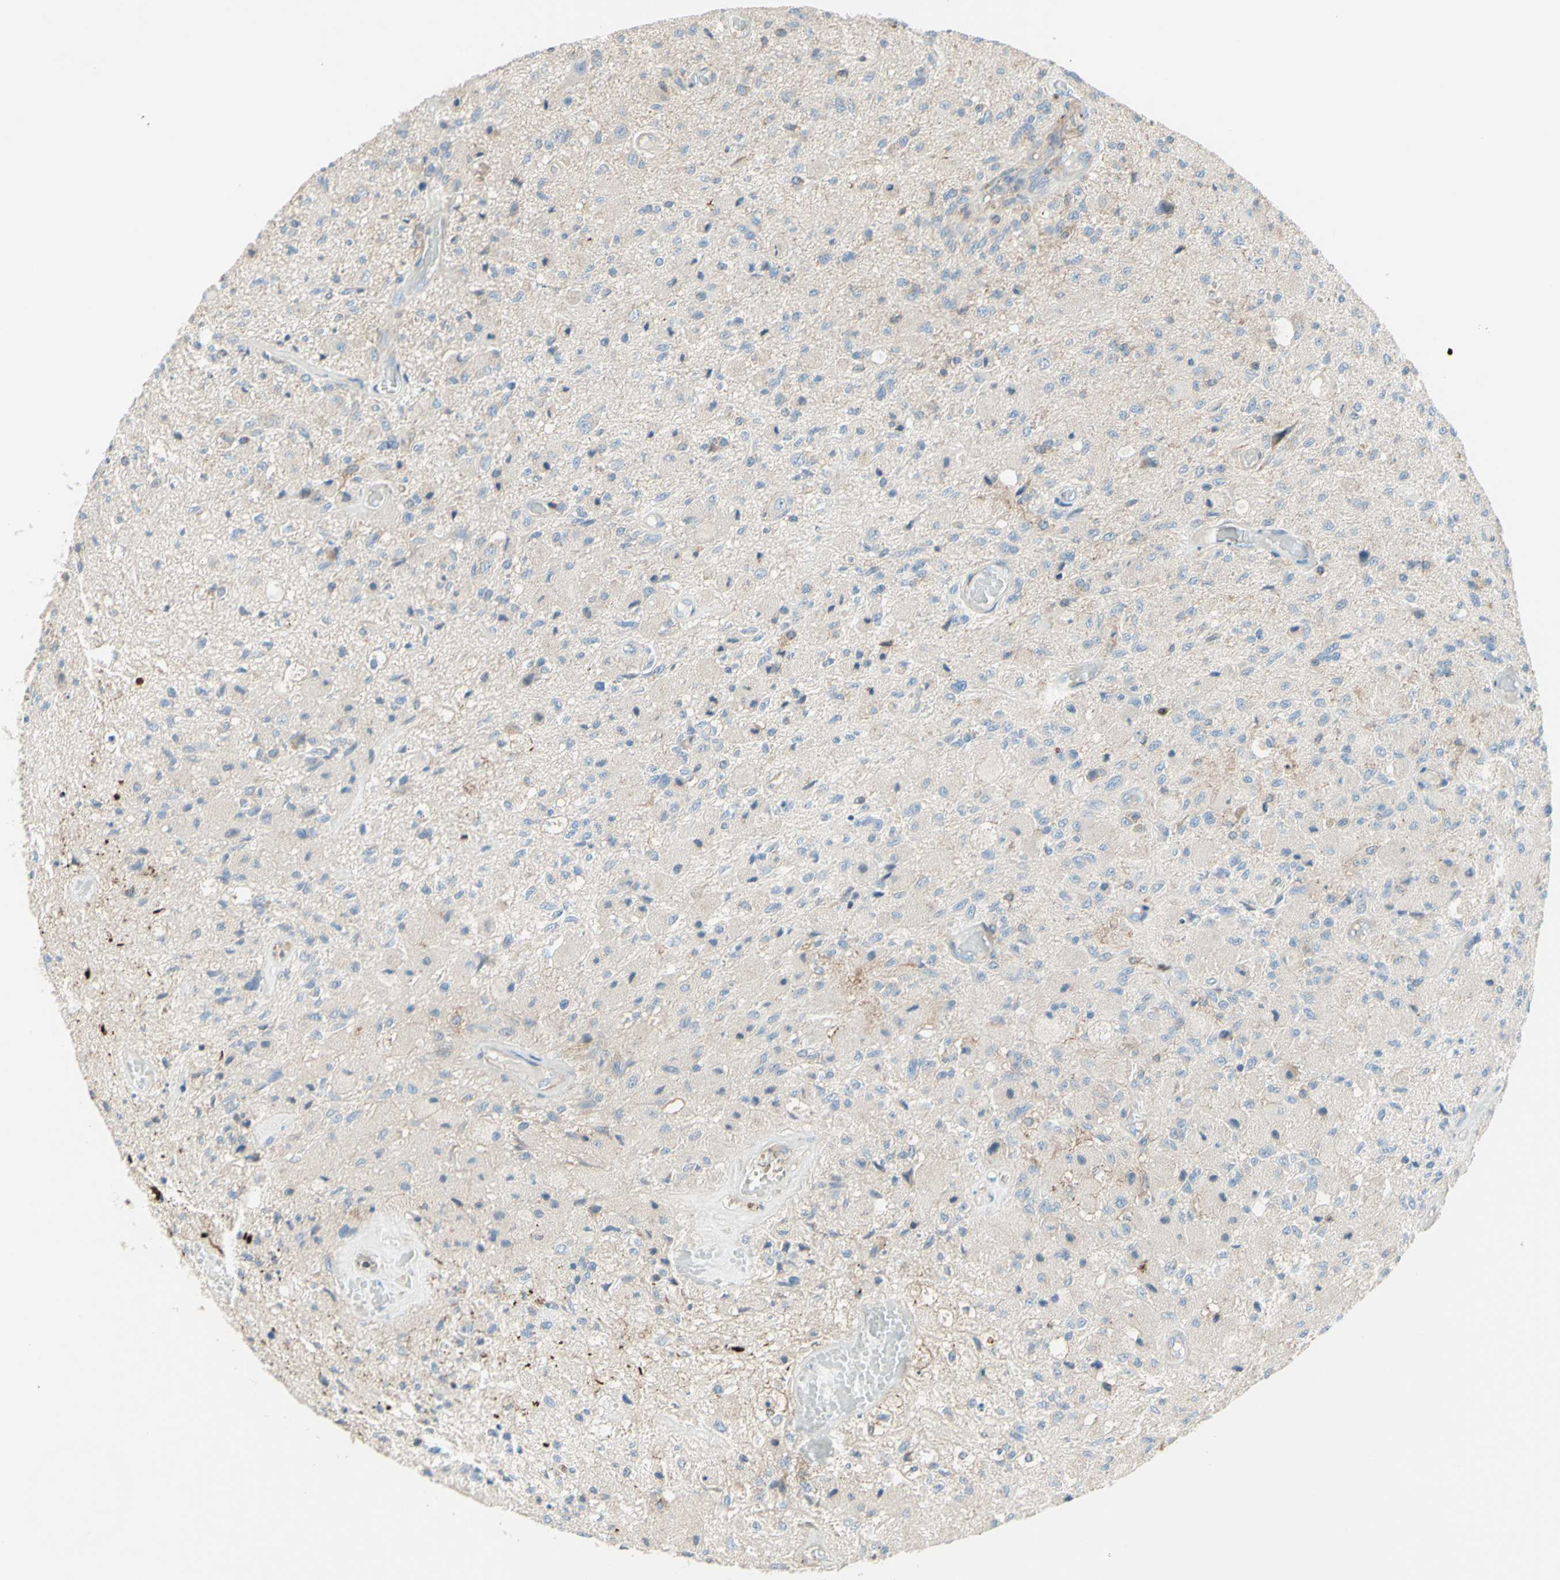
{"staining": {"intensity": "negative", "quantity": "none", "location": "none"}, "tissue": "glioma", "cell_type": "Tumor cells", "image_type": "cancer", "snomed": [{"axis": "morphology", "description": "Normal tissue, NOS"}, {"axis": "morphology", "description": "Glioma, malignant, High grade"}, {"axis": "topography", "description": "Cerebral cortex"}], "caption": "Malignant glioma (high-grade) was stained to show a protein in brown. There is no significant positivity in tumor cells.", "gene": "SEMA4C", "patient": {"sex": "male", "age": 77}}